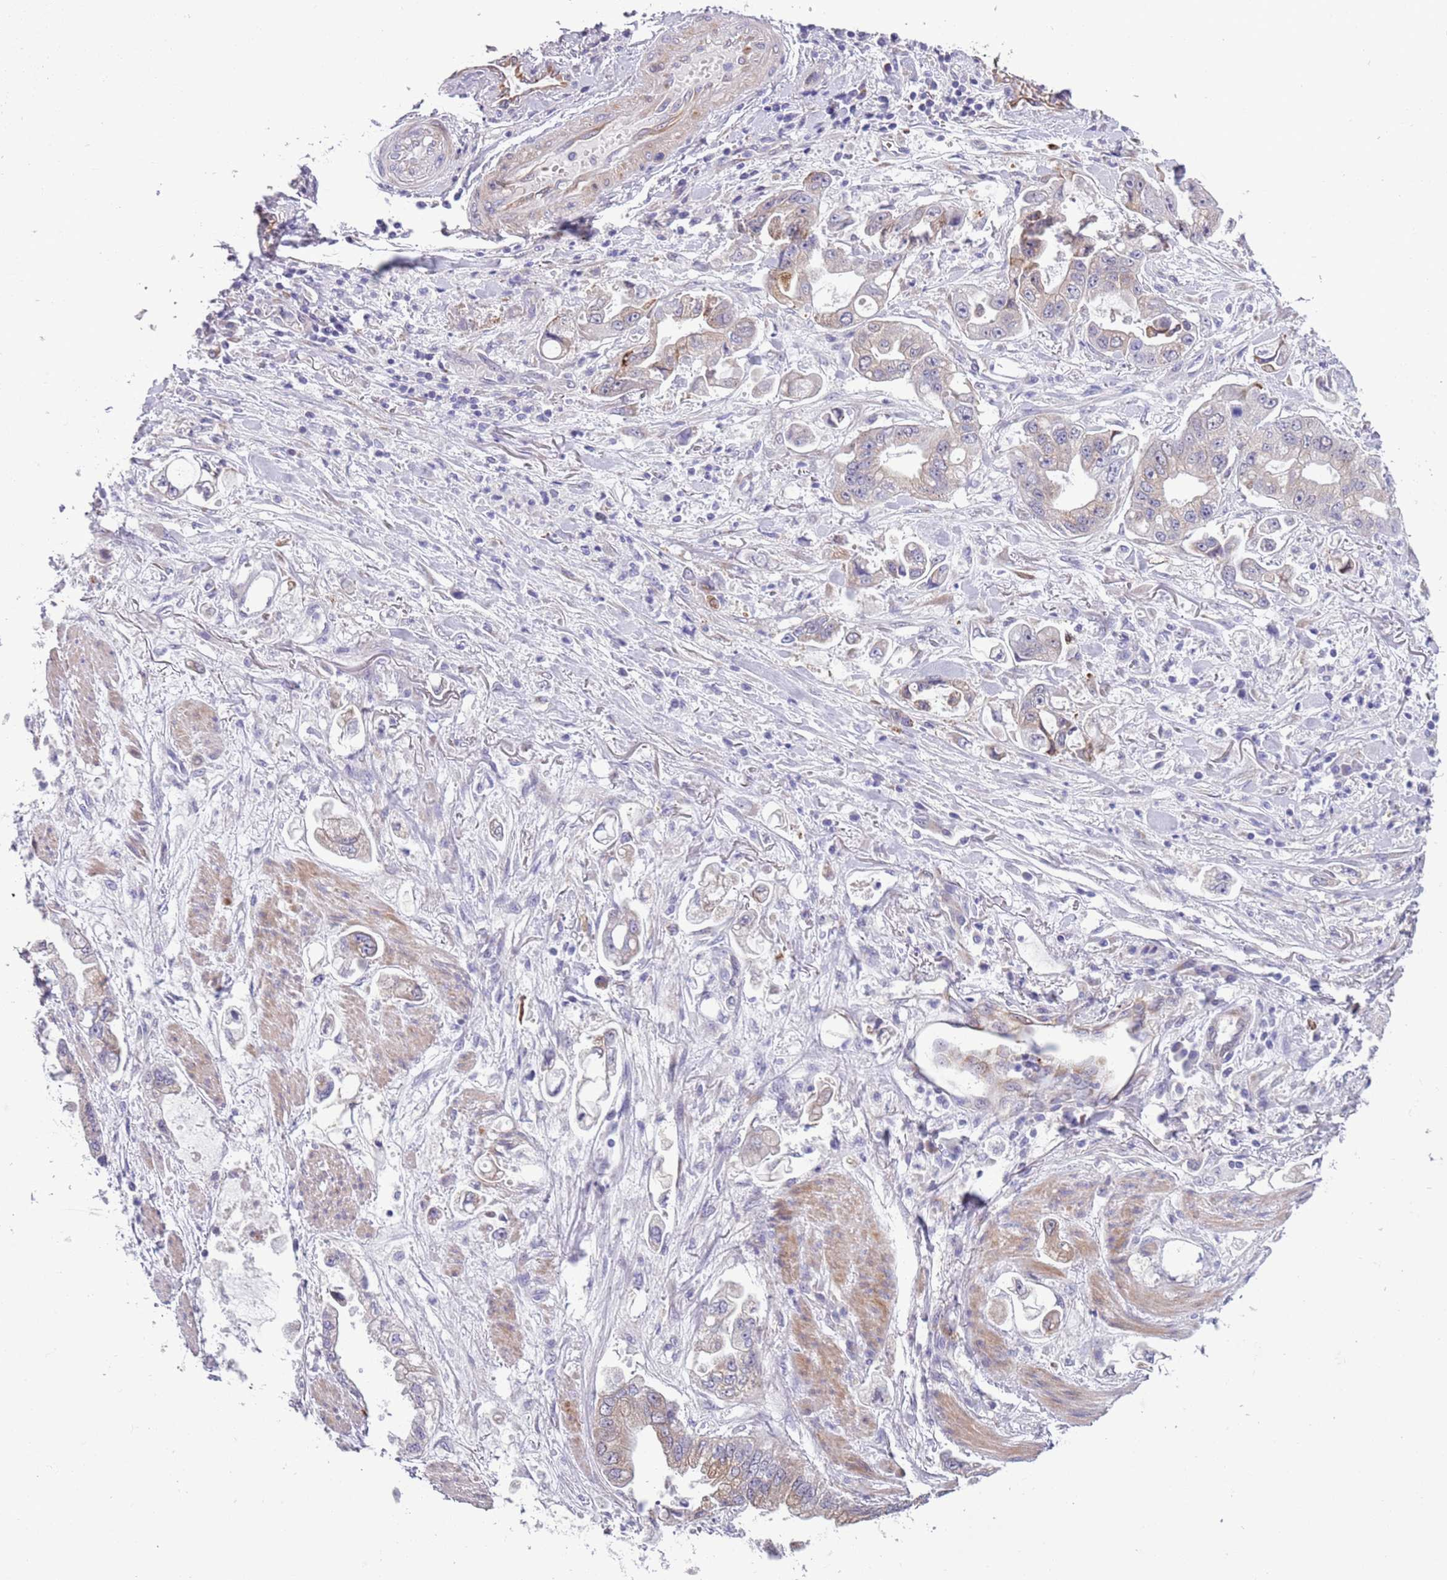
{"staining": {"intensity": "weak", "quantity": "<25%", "location": "cytoplasmic/membranous"}, "tissue": "stomach cancer", "cell_type": "Tumor cells", "image_type": "cancer", "snomed": [{"axis": "morphology", "description": "Adenocarcinoma, NOS"}, {"axis": "topography", "description": "Stomach"}], "caption": "Immunohistochemistry micrograph of stomach cancer stained for a protein (brown), which exhibits no expression in tumor cells.", "gene": "MRPL32", "patient": {"sex": "male", "age": 62}}